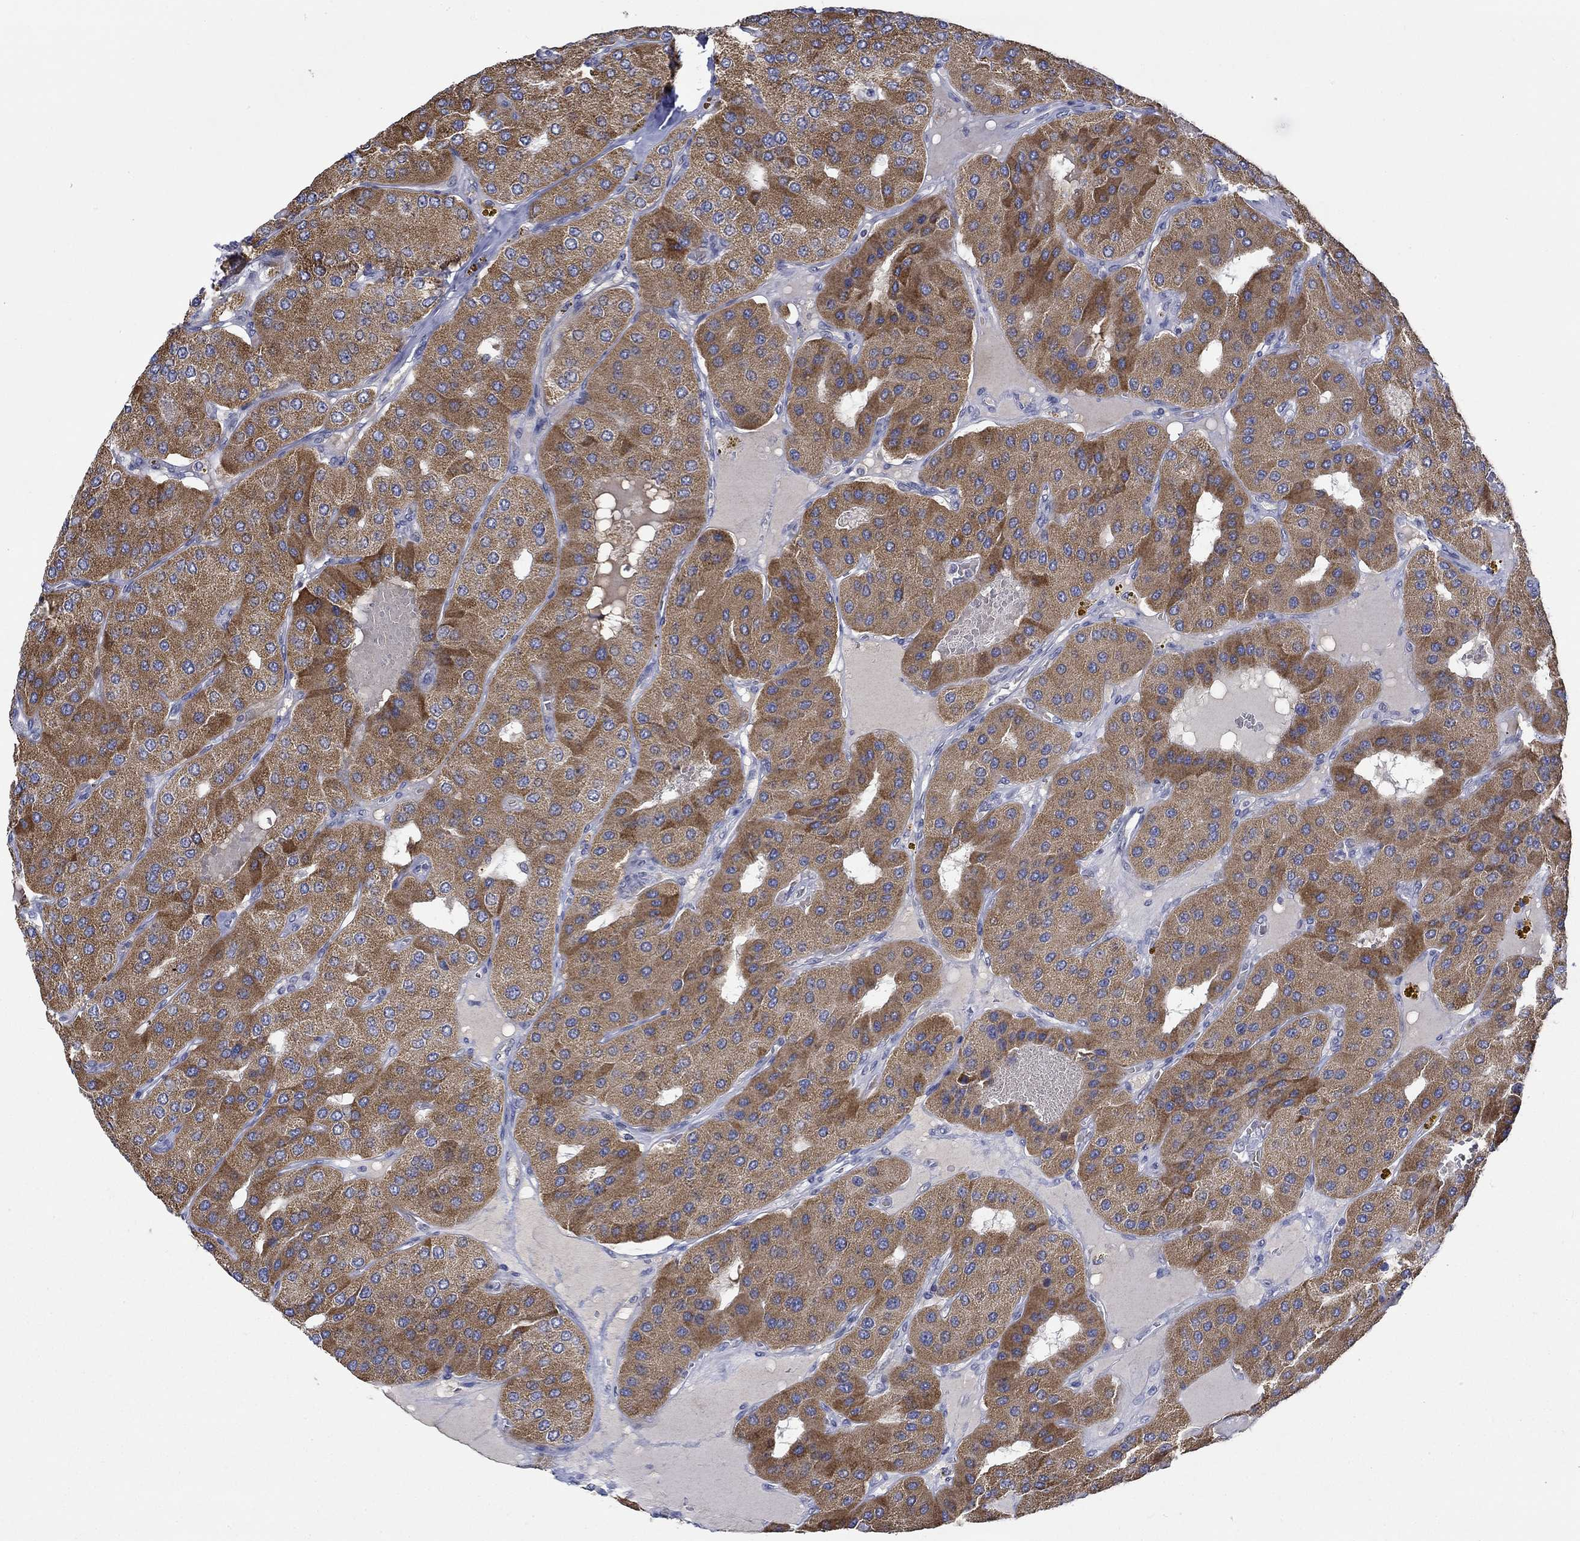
{"staining": {"intensity": "strong", "quantity": "25%-75%", "location": "cytoplasmic/membranous"}, "tissue": "parathyroid gland", "cell_type": "Glandular cells", "image_type": "normal", "snomed": [{"axis": "morphology", "description": "Normal tissue, NOS"}, {"axis": "morphology", "description": "Adenoma, NOS"}, {"axis": "topography", "description": "Parathyroid gland"}], "caption": "Protein expression analysis of benign human parathyroid gland reveals strong cytoplasmic/membranous staining in approximately 25%-75% of glandular cells.", "gene": "WASF1", "patient": {"sex": "female", "age": 86}}